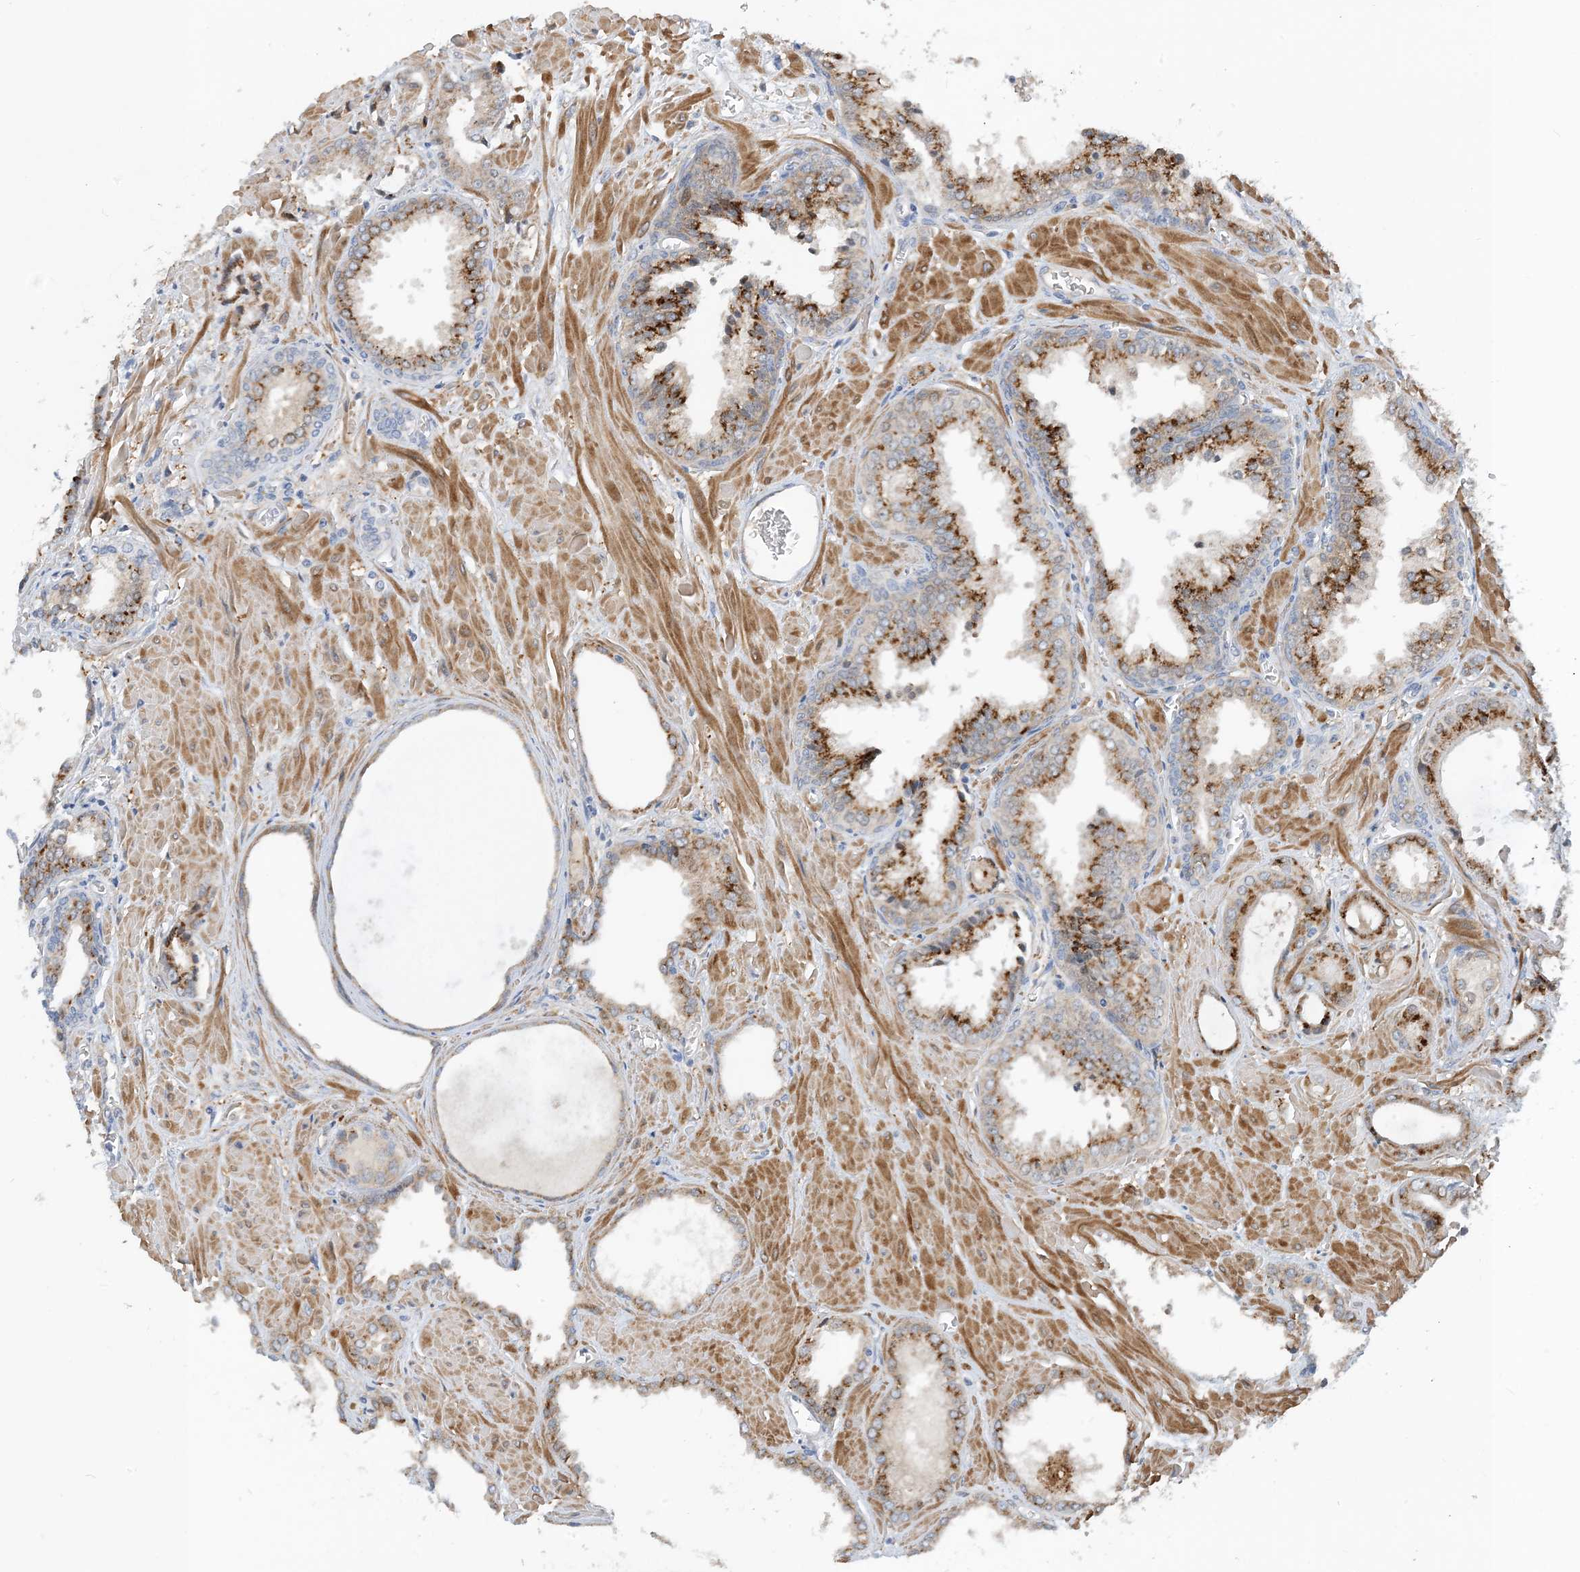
{"staining": {"intensity": "moderate", "quantity": ">75%", "location": "cytoplasmic/membranous"}, "tissue": "prostate cancer", "cell_type": "Tumor cells", "image_type": "cancer", "snomed": [{"axis": "morphology", "description": "Adenocarcinoma, Low grade"}, {"axis": "topography", "description": "Prostate"}], "caption": "Human prostate low-grade adenocarcinoma stained with a brown dye reveals moderate cytoplasmic/membranous positive expression in about >75% of tumor cells.", "gene": "EIF2A", "patient": {"sex": "male", "age": 67}}